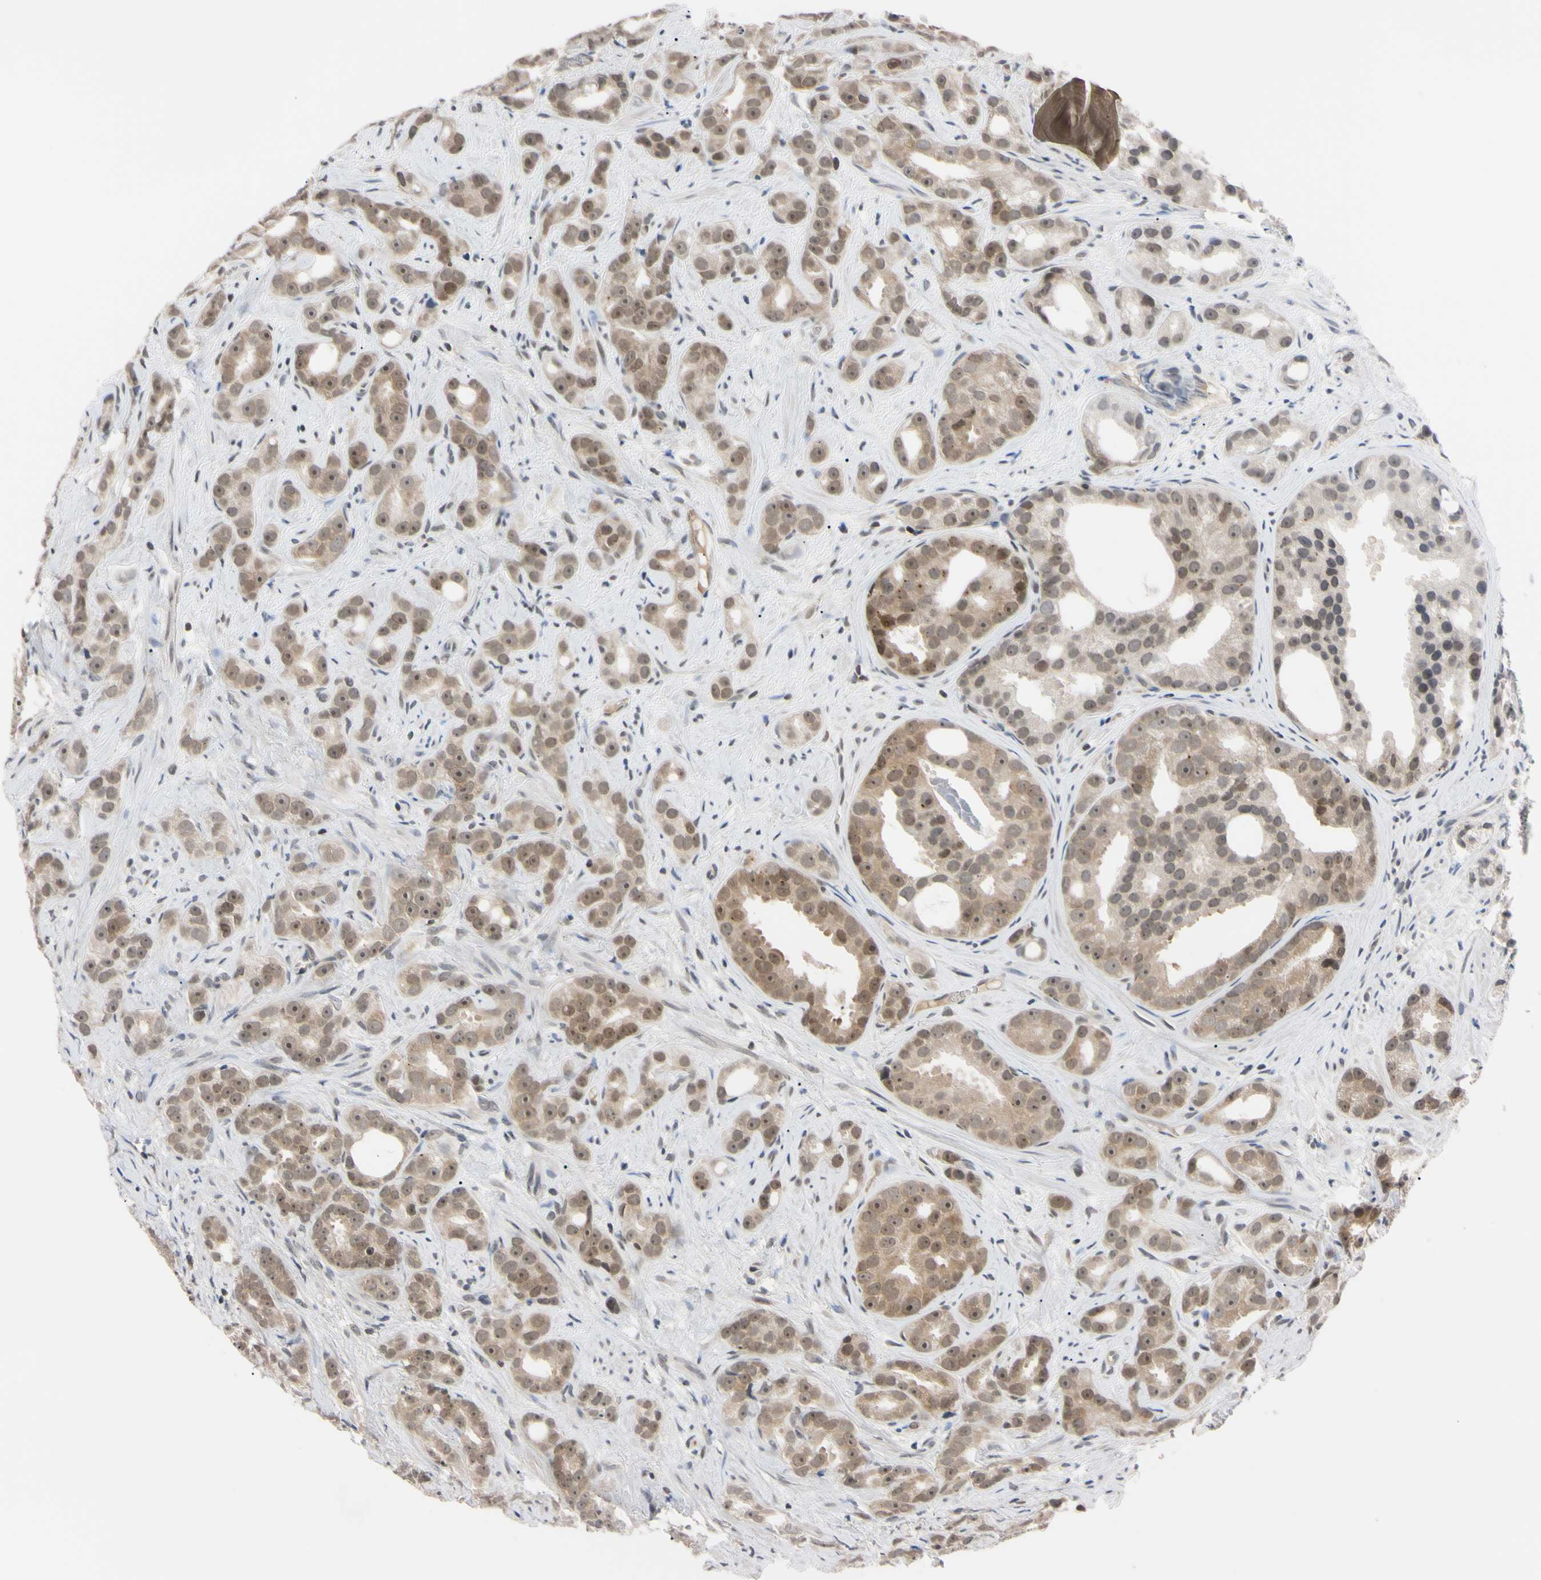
{"staining": {"intensity": "weak", "quantity": ">75%", "location": "cytoplasmic/membranous,nuclear"}, "tissue": "prostate cancer", "cell_type": "Tumor cells", "image_type": "cancer", "snomed": [{"axis": "morphology", "description": "Adenocarcinoma, Low grade"}, {"axis": "topography", "description": "Prostate"}], "caption": "A low amount of weak cytoplasmic/membranous and nuclear positivity is appreciated in approximately >75% of tumor cells in prostate adenocarcinoma (low-grade) tissue.", "gene": "UBE2I", "patient": {"sex": "male", "age": 89}}